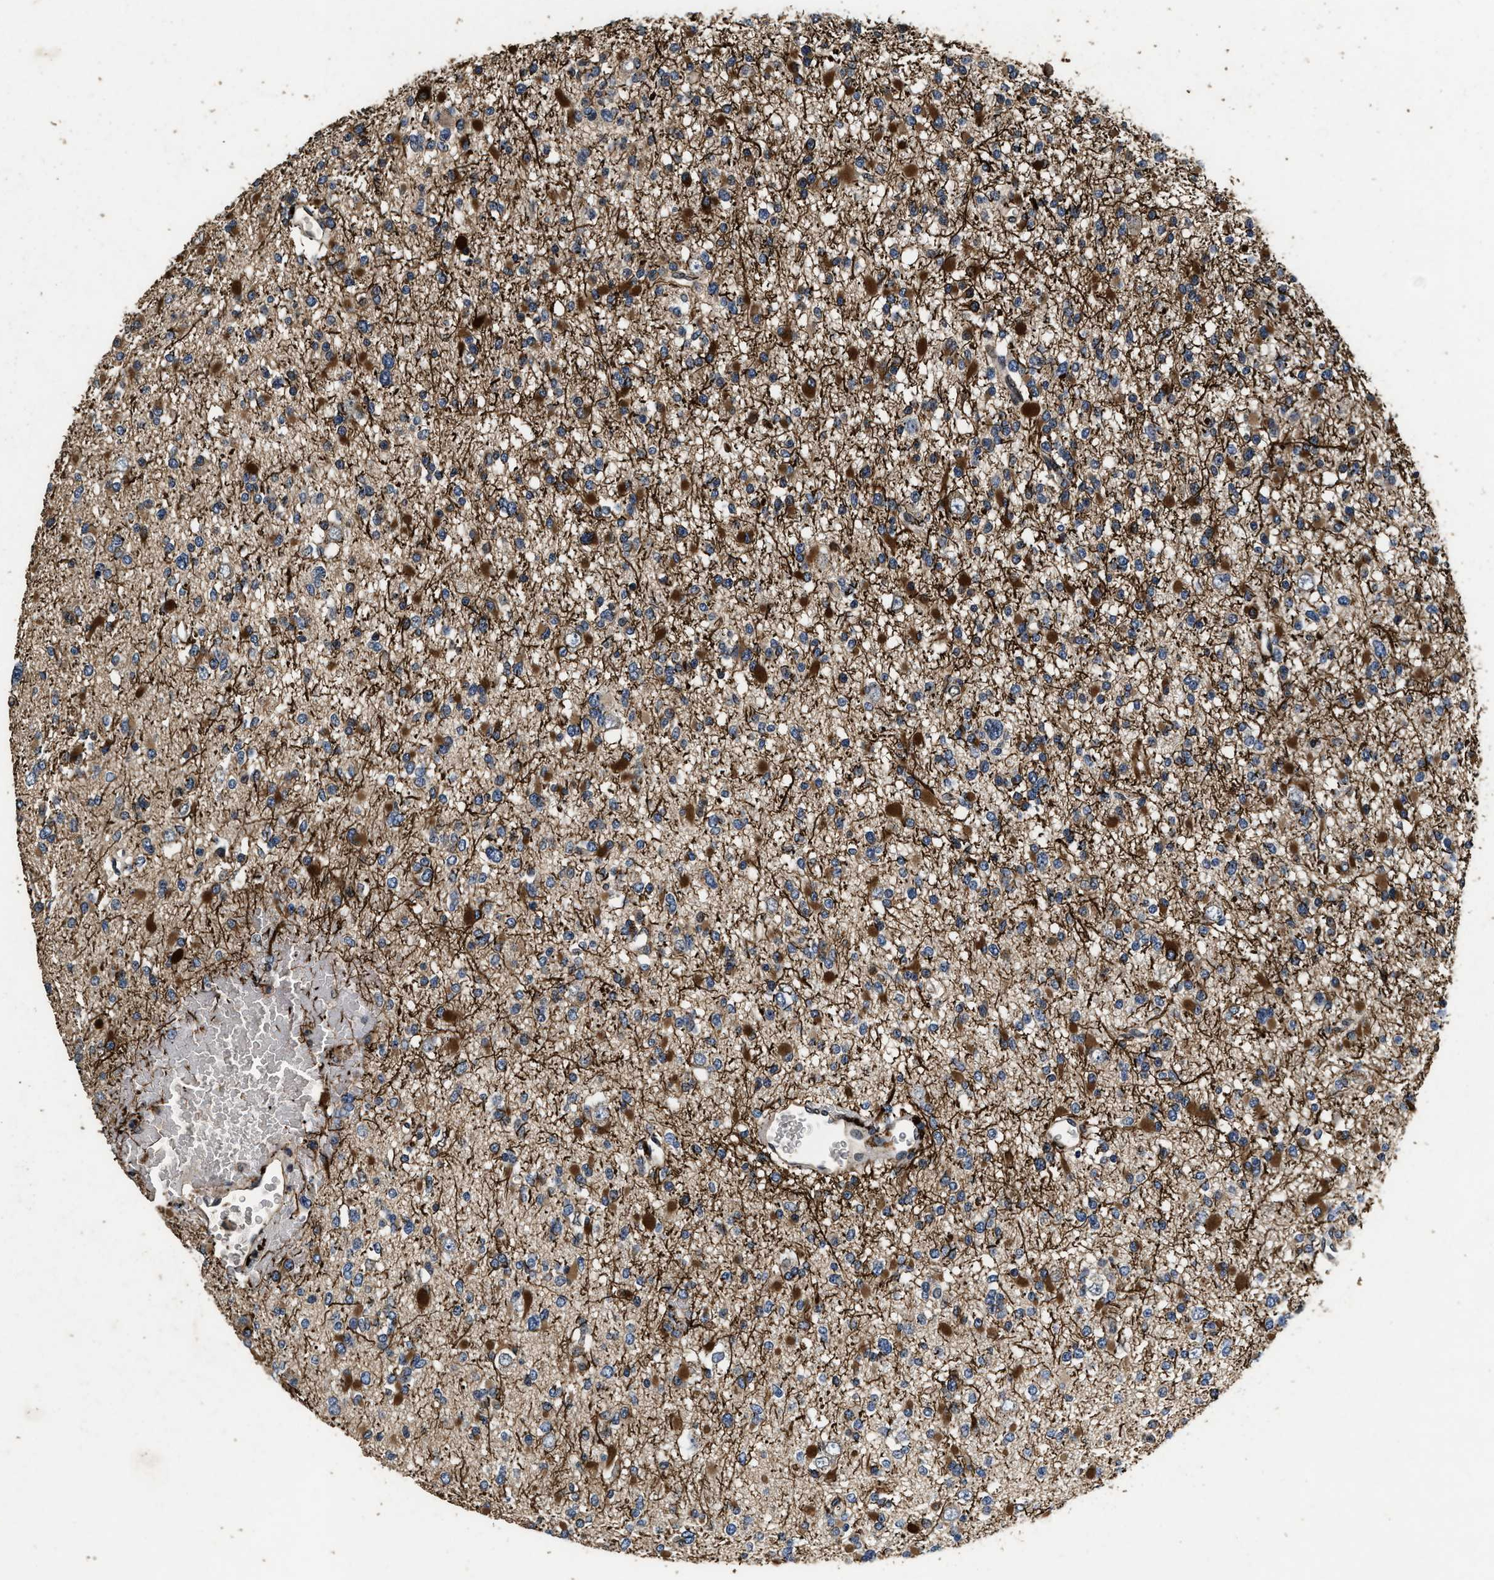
{"staining": {"intensity": "strong", "quantity": "25%-75%", "location": "cytoplasmic/membranous"}, "tissue": "glioma", "cell_type": "Tumor cells", "image_type": "cancer", "snomed": [{"axis": "morphology", "description": "Glioma, malignant, Low grade"}, {"axis": "topography", "description": "Brain"}], "caption": "Protein expression analysis of glioma demonstrates strong cytoplasmic/membranous staining in approximately 25%-75% of tumor cells. (DAB (3,3'-diaminobenzidine) = brown stain, brightfield microscopy at high magnification).", "gene": "ACCS", "patient": {"sex": "female", "age": 22}}